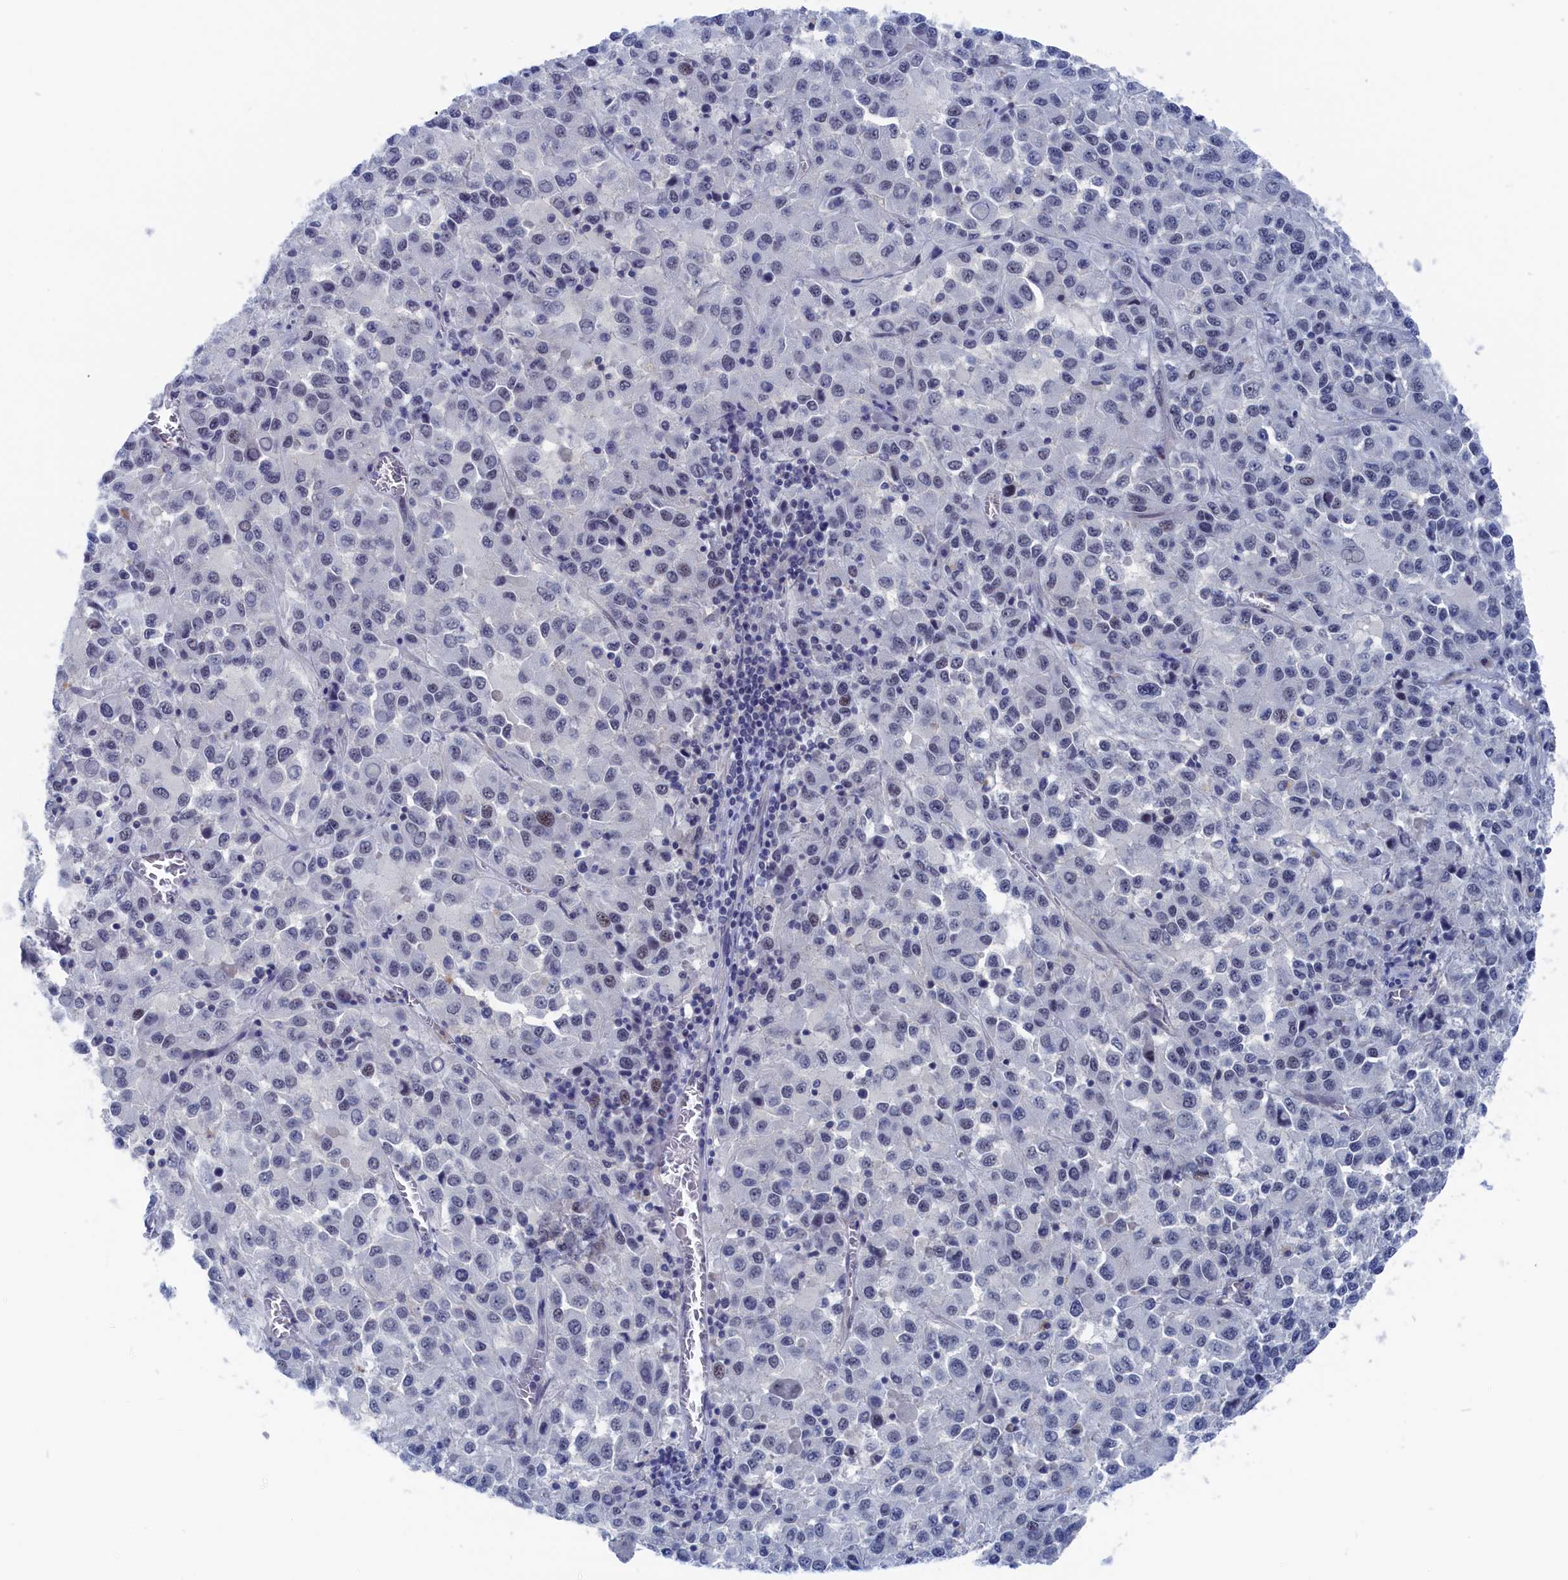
{"staining": {"intensity": "negative", "quantity": "none", "location": "none"}, "tissue": "melanoma", "cell_type": "Tumor cells", "image_type": "cancer", "snomed": [{"axis": "morphology", "description": "Malignant melanoma, Metastatic site"}, {"axis": "topography", "description": "Lung"}], "caption": "This histopathology image is of melanoma stained with immunohistochemistry (IHC) to label a protein in brown with the nuclei are counter-stained blue. There is no staining in tumor cells. (DAB immunohistochemistry with hematoxylin counter stain).", "gene": "MARCHF3", "patient": {"sex": "male", "age": 64}}